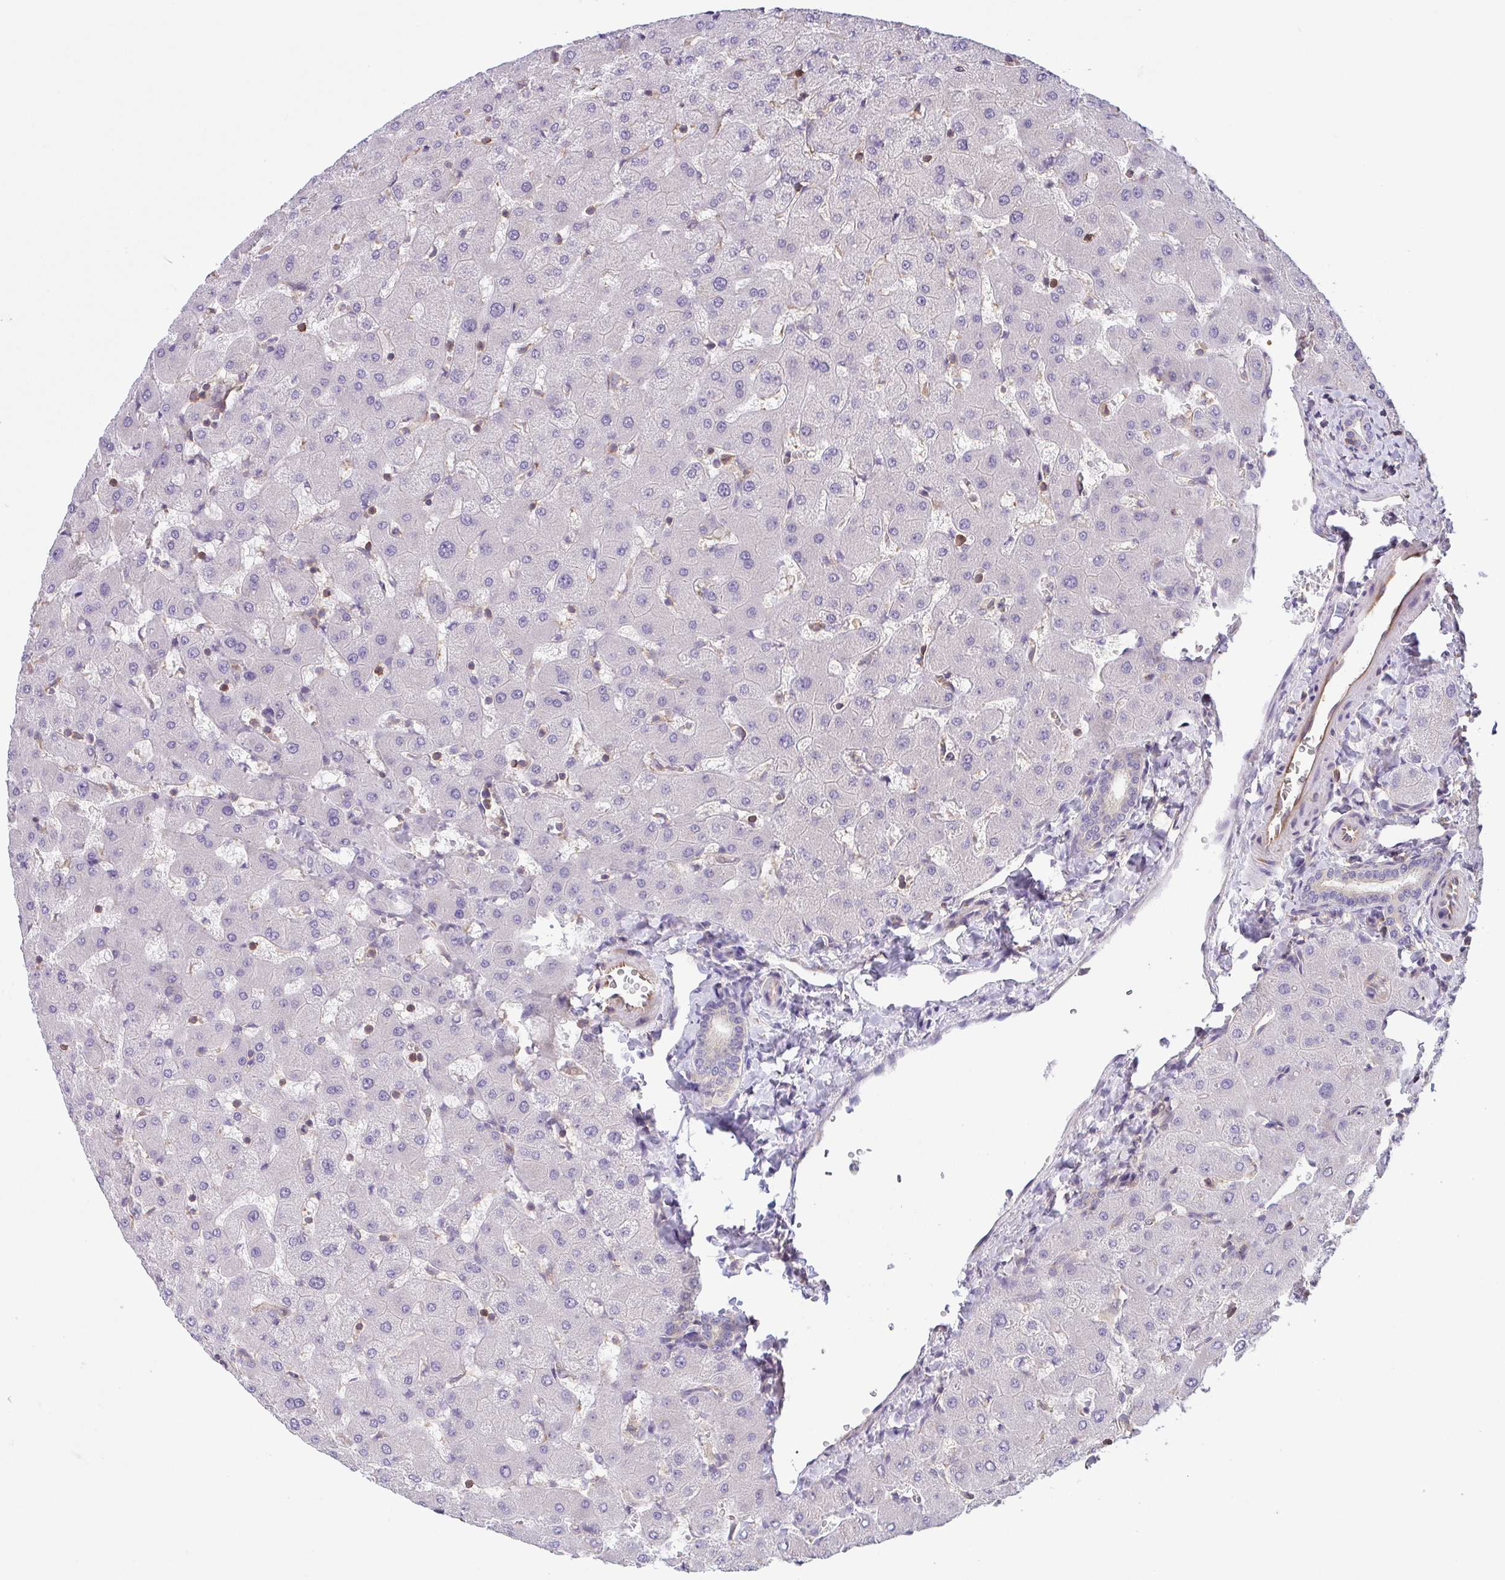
{"staining": {"intensity": "negative", "quantity": "none", "location": "none"}, "tissue": "liver", "cell_type": "Cholangiocytes", "image_type": "normal", "snomed": [{"axis": "morphology", "description": "Normal tissue, NOS"}, {"axis": "topography", "description": "Liver"}], "caption": "DAB (3,3'-diaminobenzidine) immunohistochemical staining of normal human liver shows no significant expression in cholangiocytes. (Immunohistochemistry, brightfield microscopy, high magnification).", "gene": "TMEM229A", "patient": {"sex": "female", "age": 63}}